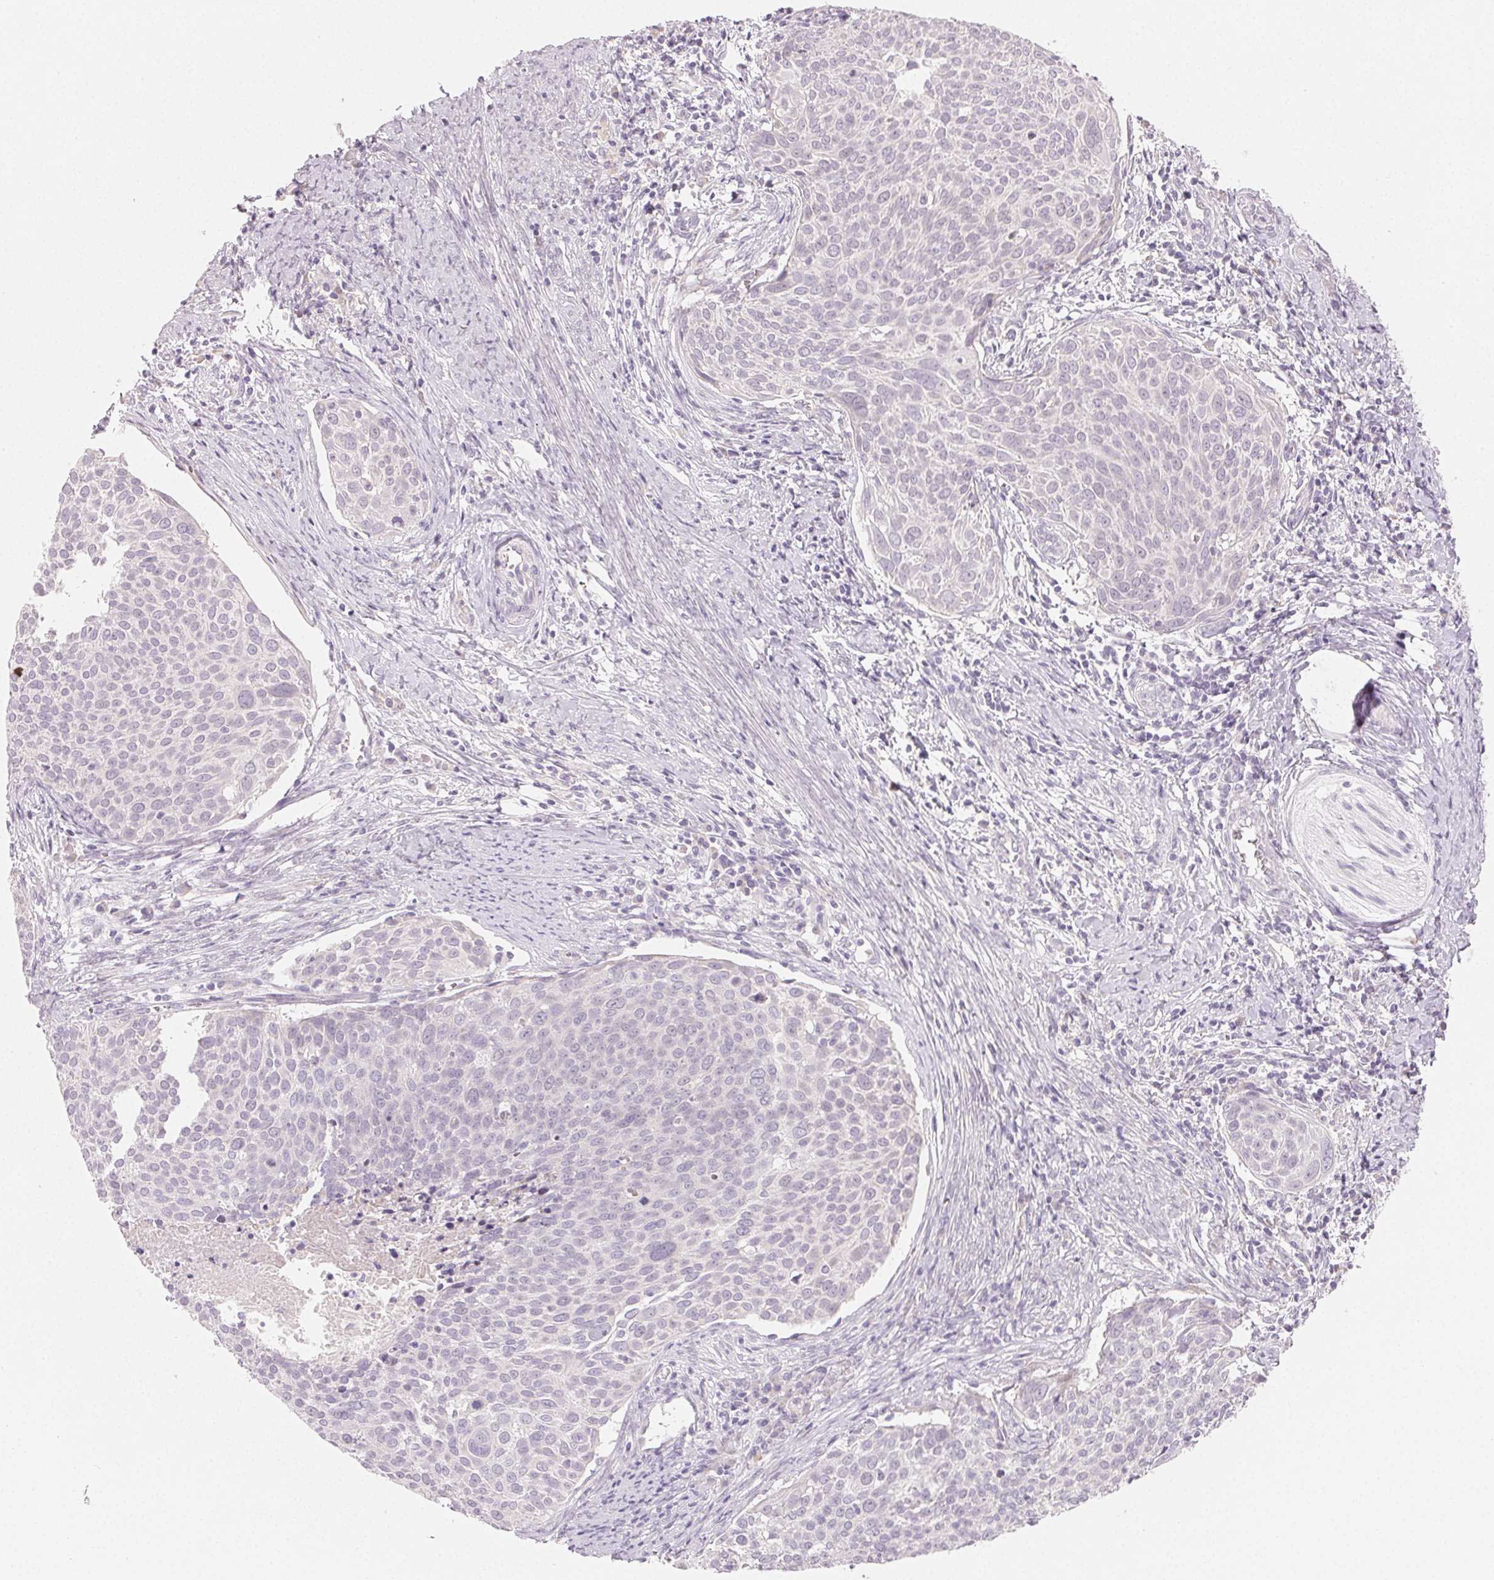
{"staining": {"intensity": "negative", "quantity": "none", "location": "none"}, "tissue": "cervical cancer", "cell_type": "Tumor cells", "image_type": "cancer", "snomed": [{"axis": "morphology", "description": "Squamous cell carcinoma, NOS"}, {"axis": "topography", "description": "Cervix"}], "caption": "Tumor cells are negative for protein expression in human cervical cancer (squamous cell carcinoma). The staining is performed using DAB (3,3'-diaminobenzidine) brown chromogen with nuclei counter-stained in using hematoxylin.", "gene": "MYBL1", "patient": {"sex": "female", "age": 39}}